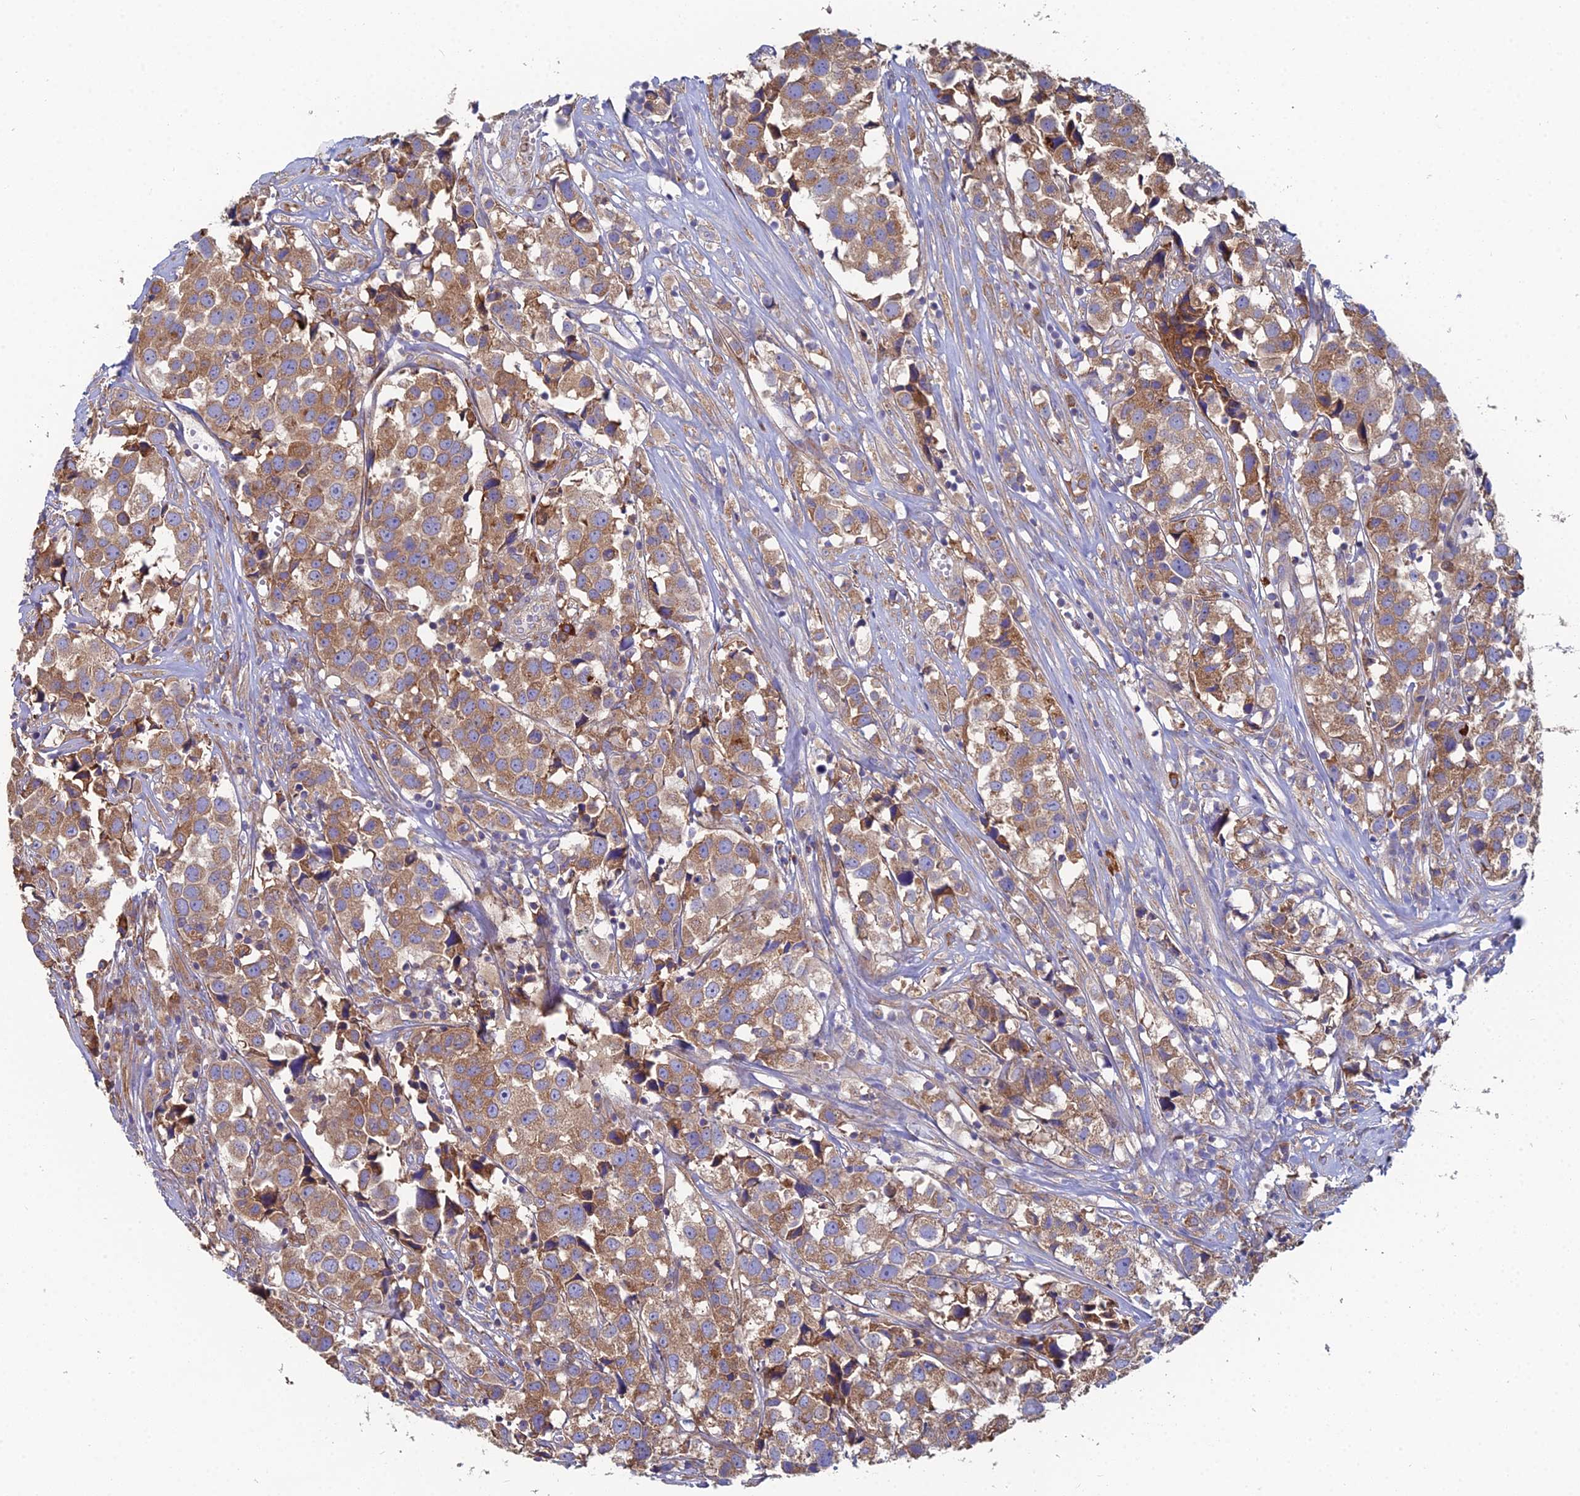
{"staining": {"intensity": "moderate", "quantity": ">75%", "location": "cytoplasmic/membranous"}, "tissue": "urothelial cancer", "cell_type": "Tumor cells", "image_type": "cancer", "snomed": [{"axis": "morphology", "description": "Urothelial carcinoma, High grade"}, {"axis": "topography", "description": "Urinary bladder"}], "caption": "A brown stain highlights moderate cytoplasmic/membranous expression of a protein in human urothelial cancer tumor cells.", "gene": "CLCN3", "patient": {"sex": "female", "age": 75}}